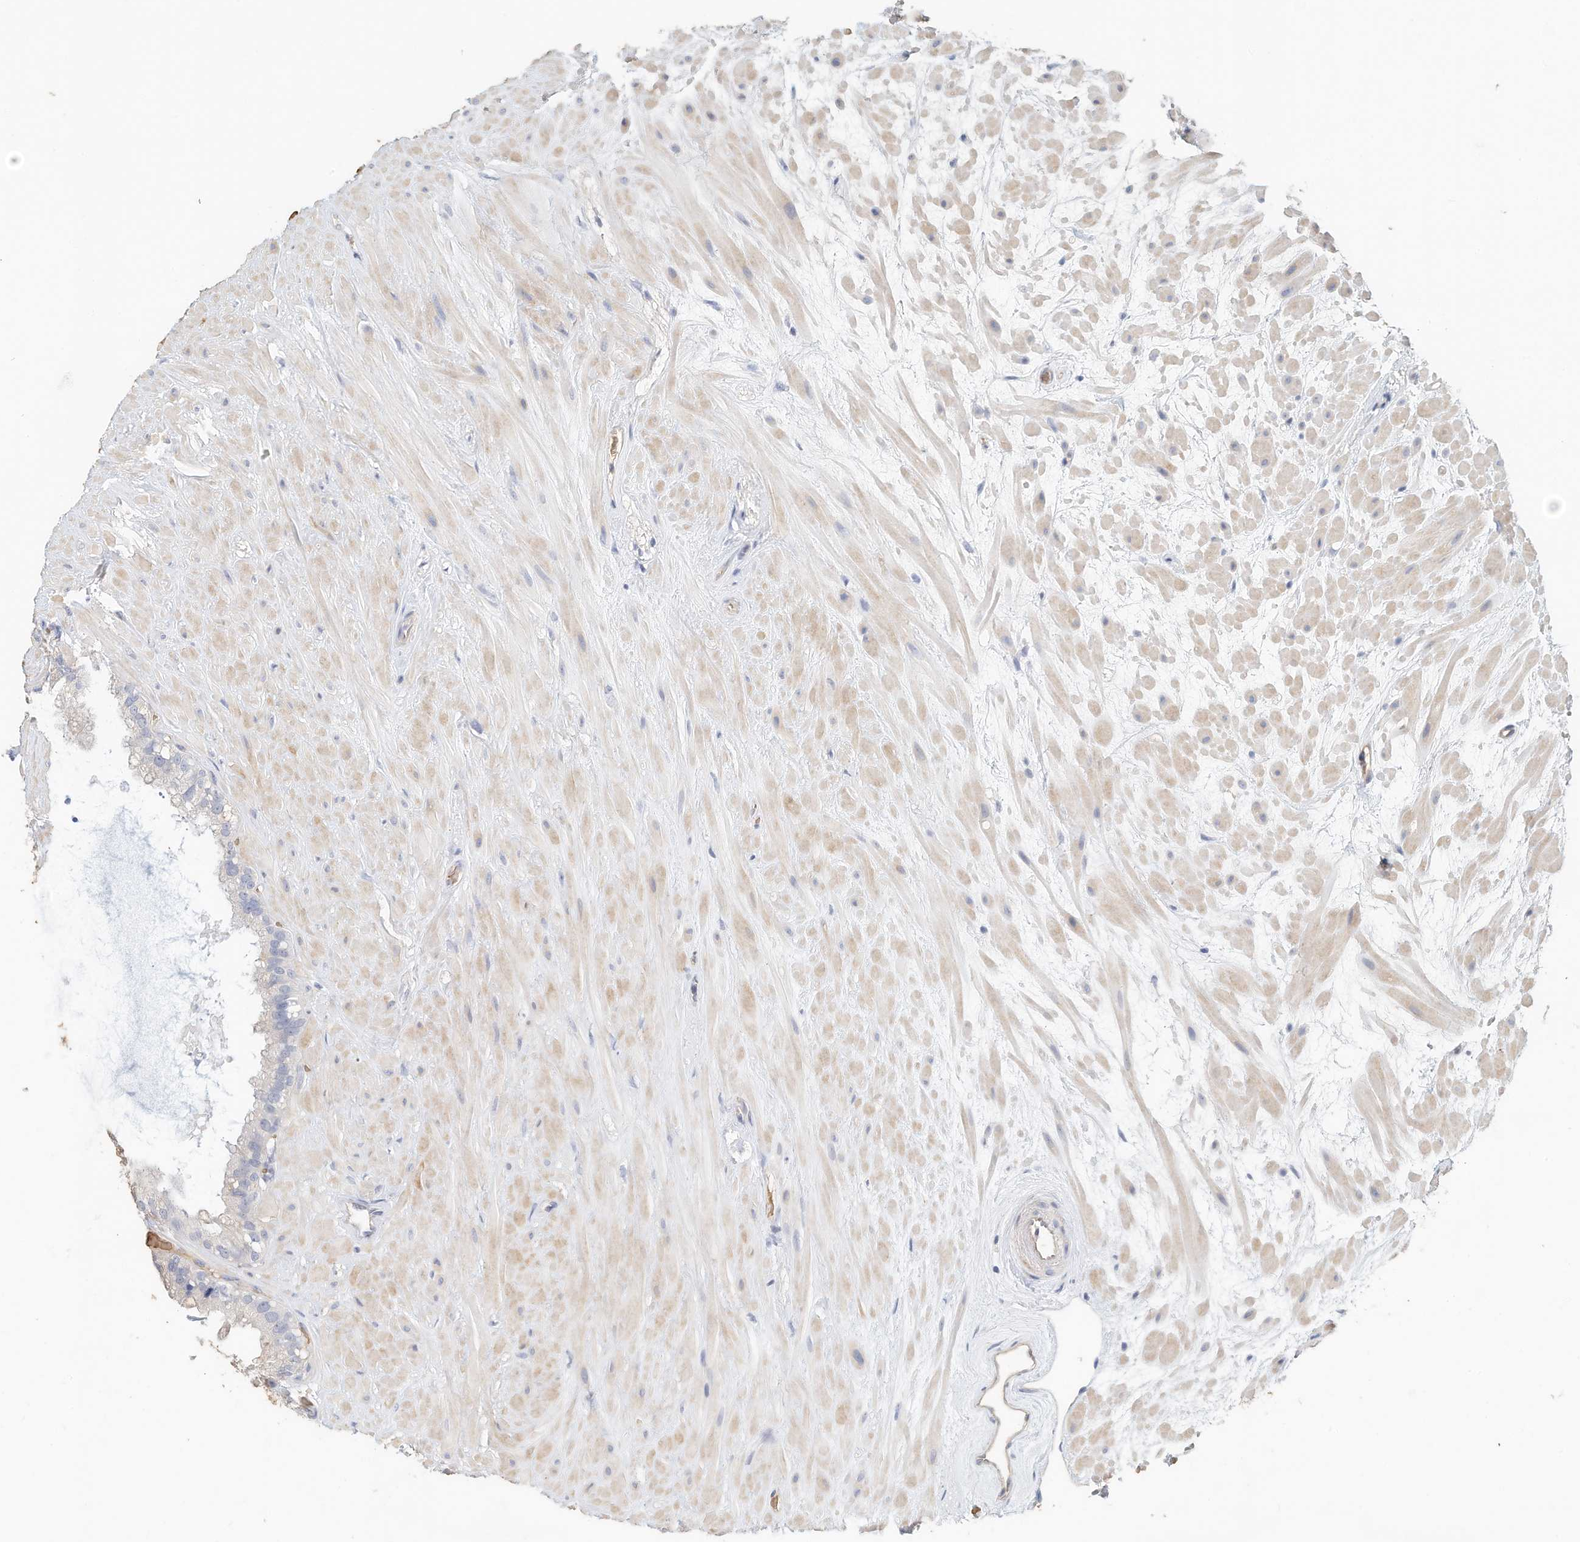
{"staining": {"intensity": "negative", "quantity": "none", "location": "none"}, "tissue": "seminal vesicle", "cell_type": "Glandular cells", "image_type": "normal", "snomed": [{"axis": "morphology", "description": "Normal tissue, NOS"}, {"axis": "topography", "description": "Seminal veicle"}], "caption": "The image demonstrates no staining of glandular cells in unremarkable seminal vesicle.", "gene": "RCAN3", "patient": {"sex": "male", "age": 80}}